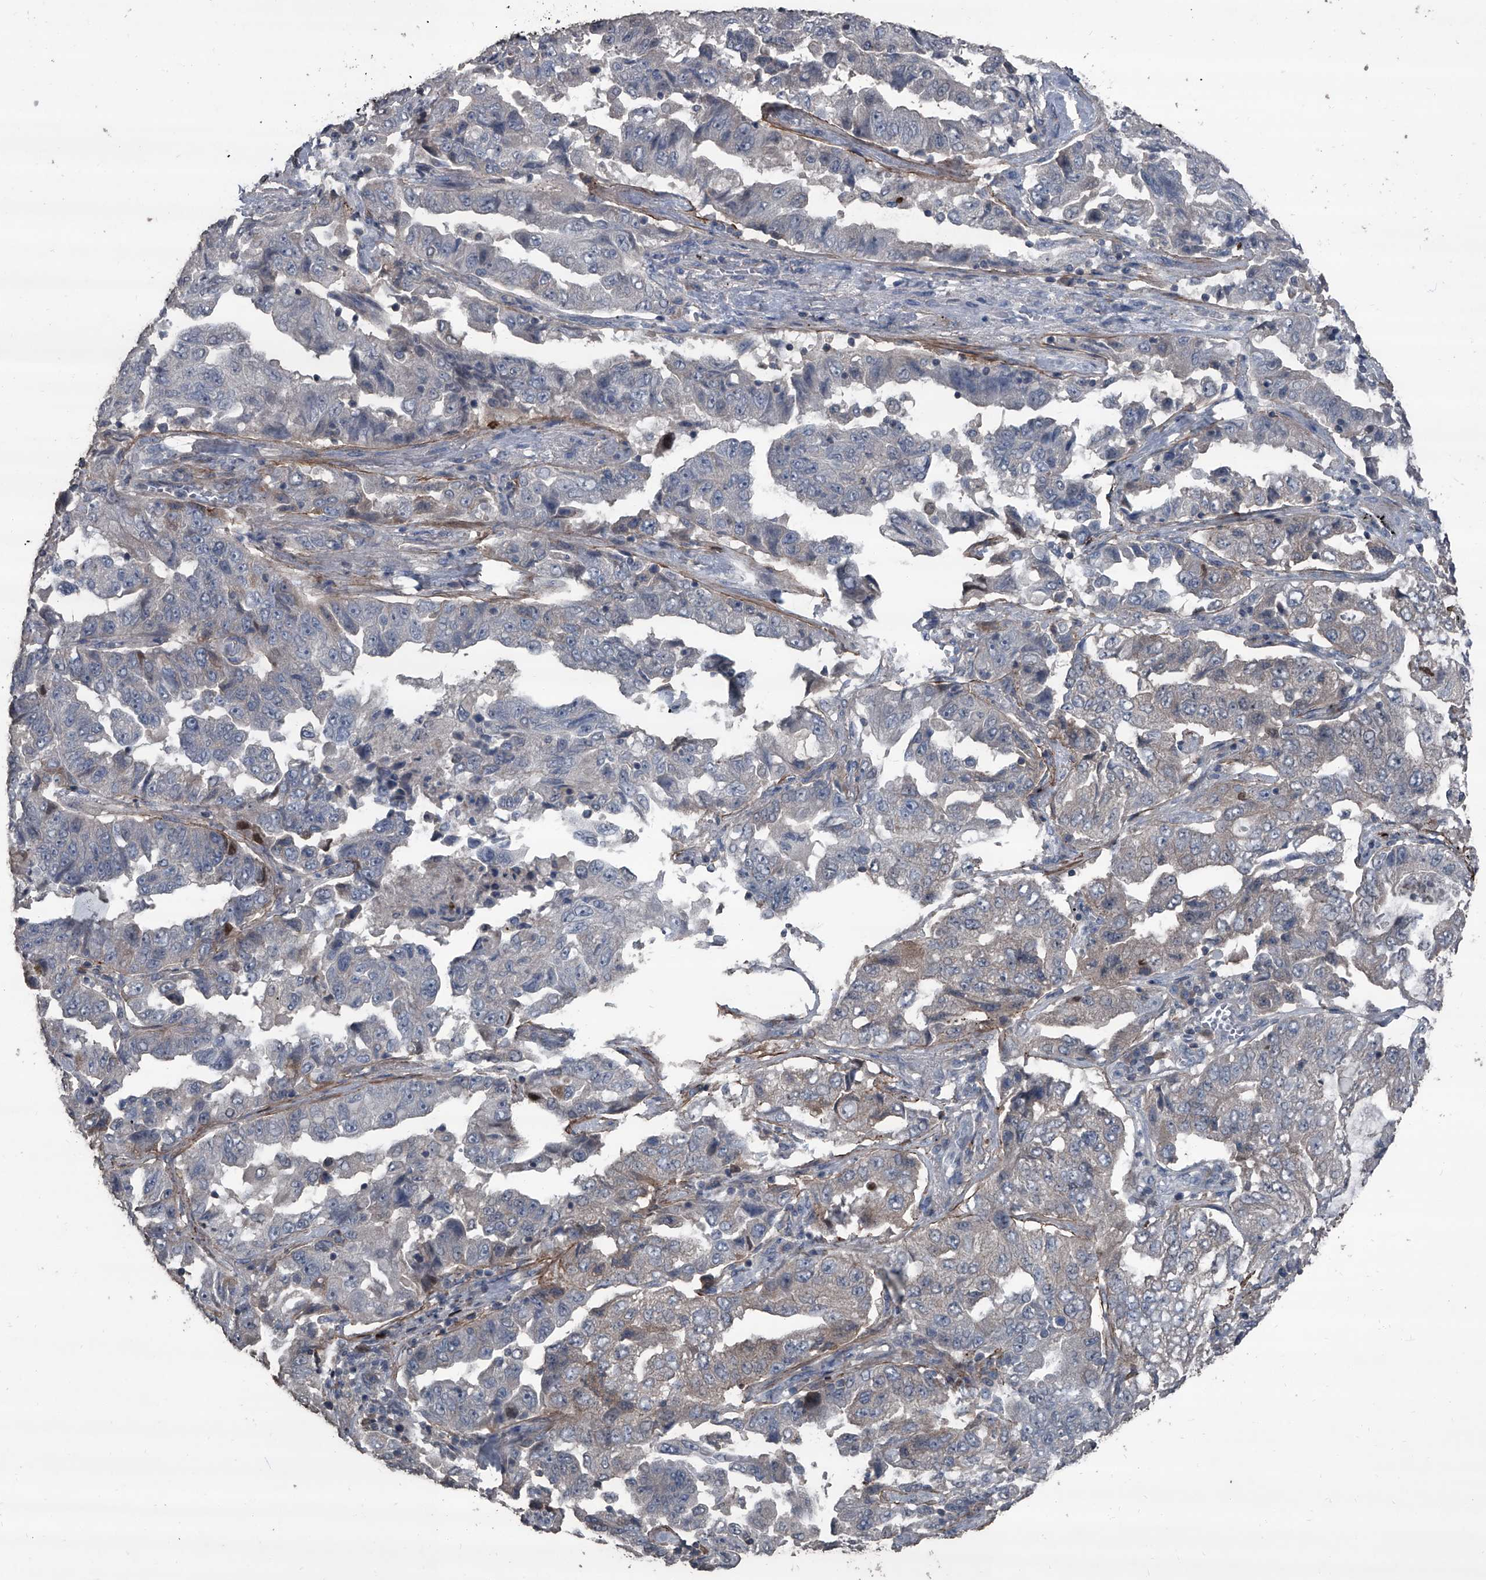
{"staining": {"intensity": "negative", "quantity": "none", "location": "none"}, "tissue": "lung cancer", "cell_type": "Tumor cells", "image_type": "cancer", "snomed": [{"axis": "morphology", "description": "Adenocarcinoma, NOS"}, {"axis": "topography", "description": "Lung"}], "caption": "DAB (3,3'-diaminobenzidine) immunohistochemical staining of lung cancer (adenocarcinoma) demonstrates no significant expression in tumor cells.", "gene": "OARD1", "patient": {"sex": "female", "age": 51}}